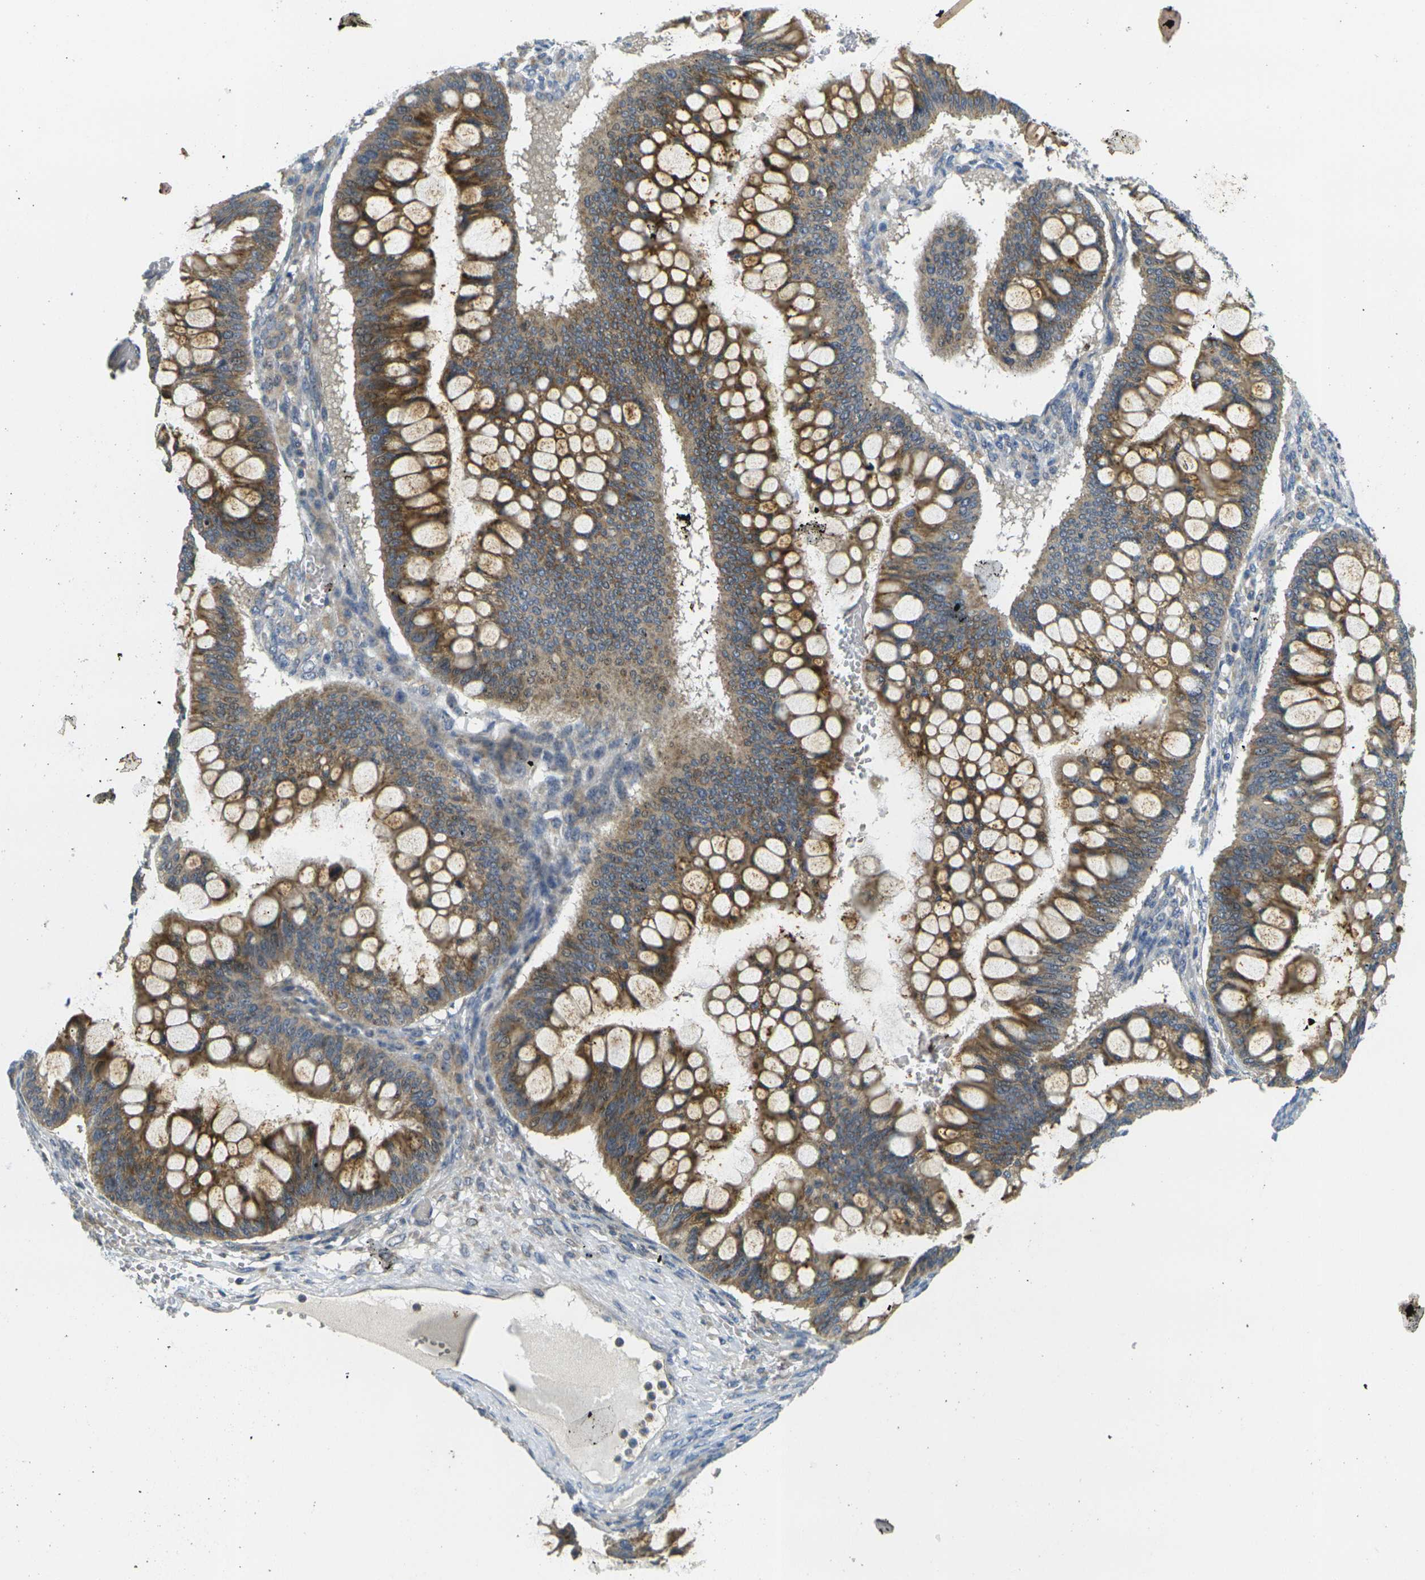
{"staining": {"intensity": "moderate", "quantity": ">75%", "location": "cytoplasmic/membranous"}, "tissue": "ovarian cancer", "cell_type": "Tumor cells", "image_type": "cancer", "snomed": [{"axis": "morphology", "description": "Cystadenocarcinoma, mucinous, NOS"}, {"axis": "topography", "description": "Ovary"}], "caption": "IHC staining of mucinous cystadenocarcinoma (ovarian), which exhibits medium levels of moderate cytoplasmic/membranous positivity in about >75% of tumor cells indicating moderate cytoplasmic/membranous protein positivity. The staining was performed using DAB (brown) for protein detection and nuclei were counterstained in hematoxylin (blue).", "gene": "MINAR2", "patient": {"sex": "female", "age": 73}}